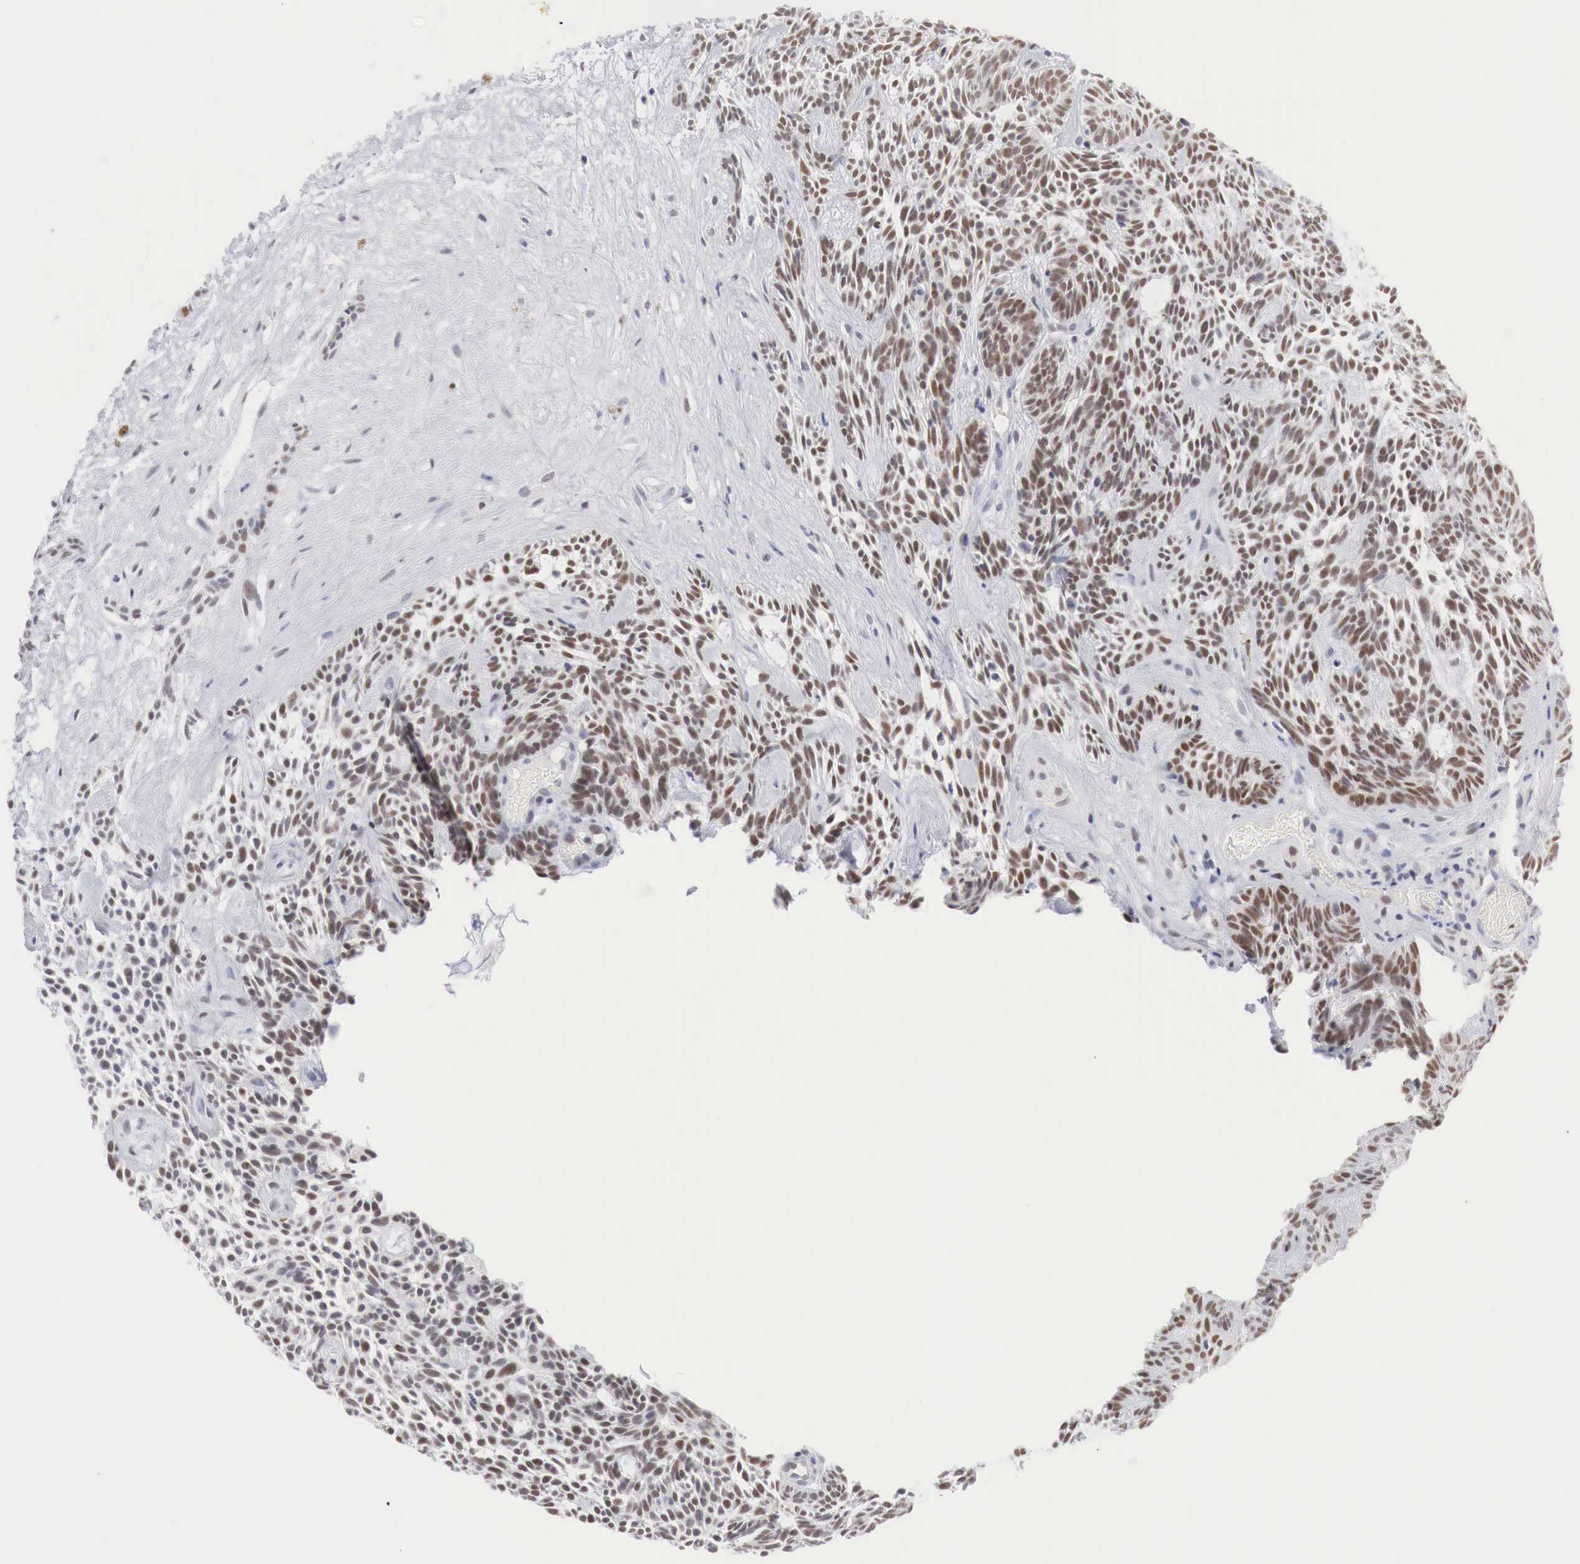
{"staining": {"intensity": "moderate", "quantity": "25%-75%", "location": "nuclear"}, "tissue": "skin cancer", "cell_type": "Tumor cells", "image_type": "cancer", "snomed": [{"axis": "morphology", "description": "Basal cell carcinoma"}, {"axis": "topography", "description": "Skin"}], "caption": "Immunohistochemical staining of human basal cell carcinoma (skin) demonstrates medium levels of moderate nuclear protein positivity in approximately 25%-75% of tumor cells. (brown staining indicates protein expression, while blue staining denotes nuclei).", "gene": "FOXP2", "patient": {"sex": "male", "age": 58}}